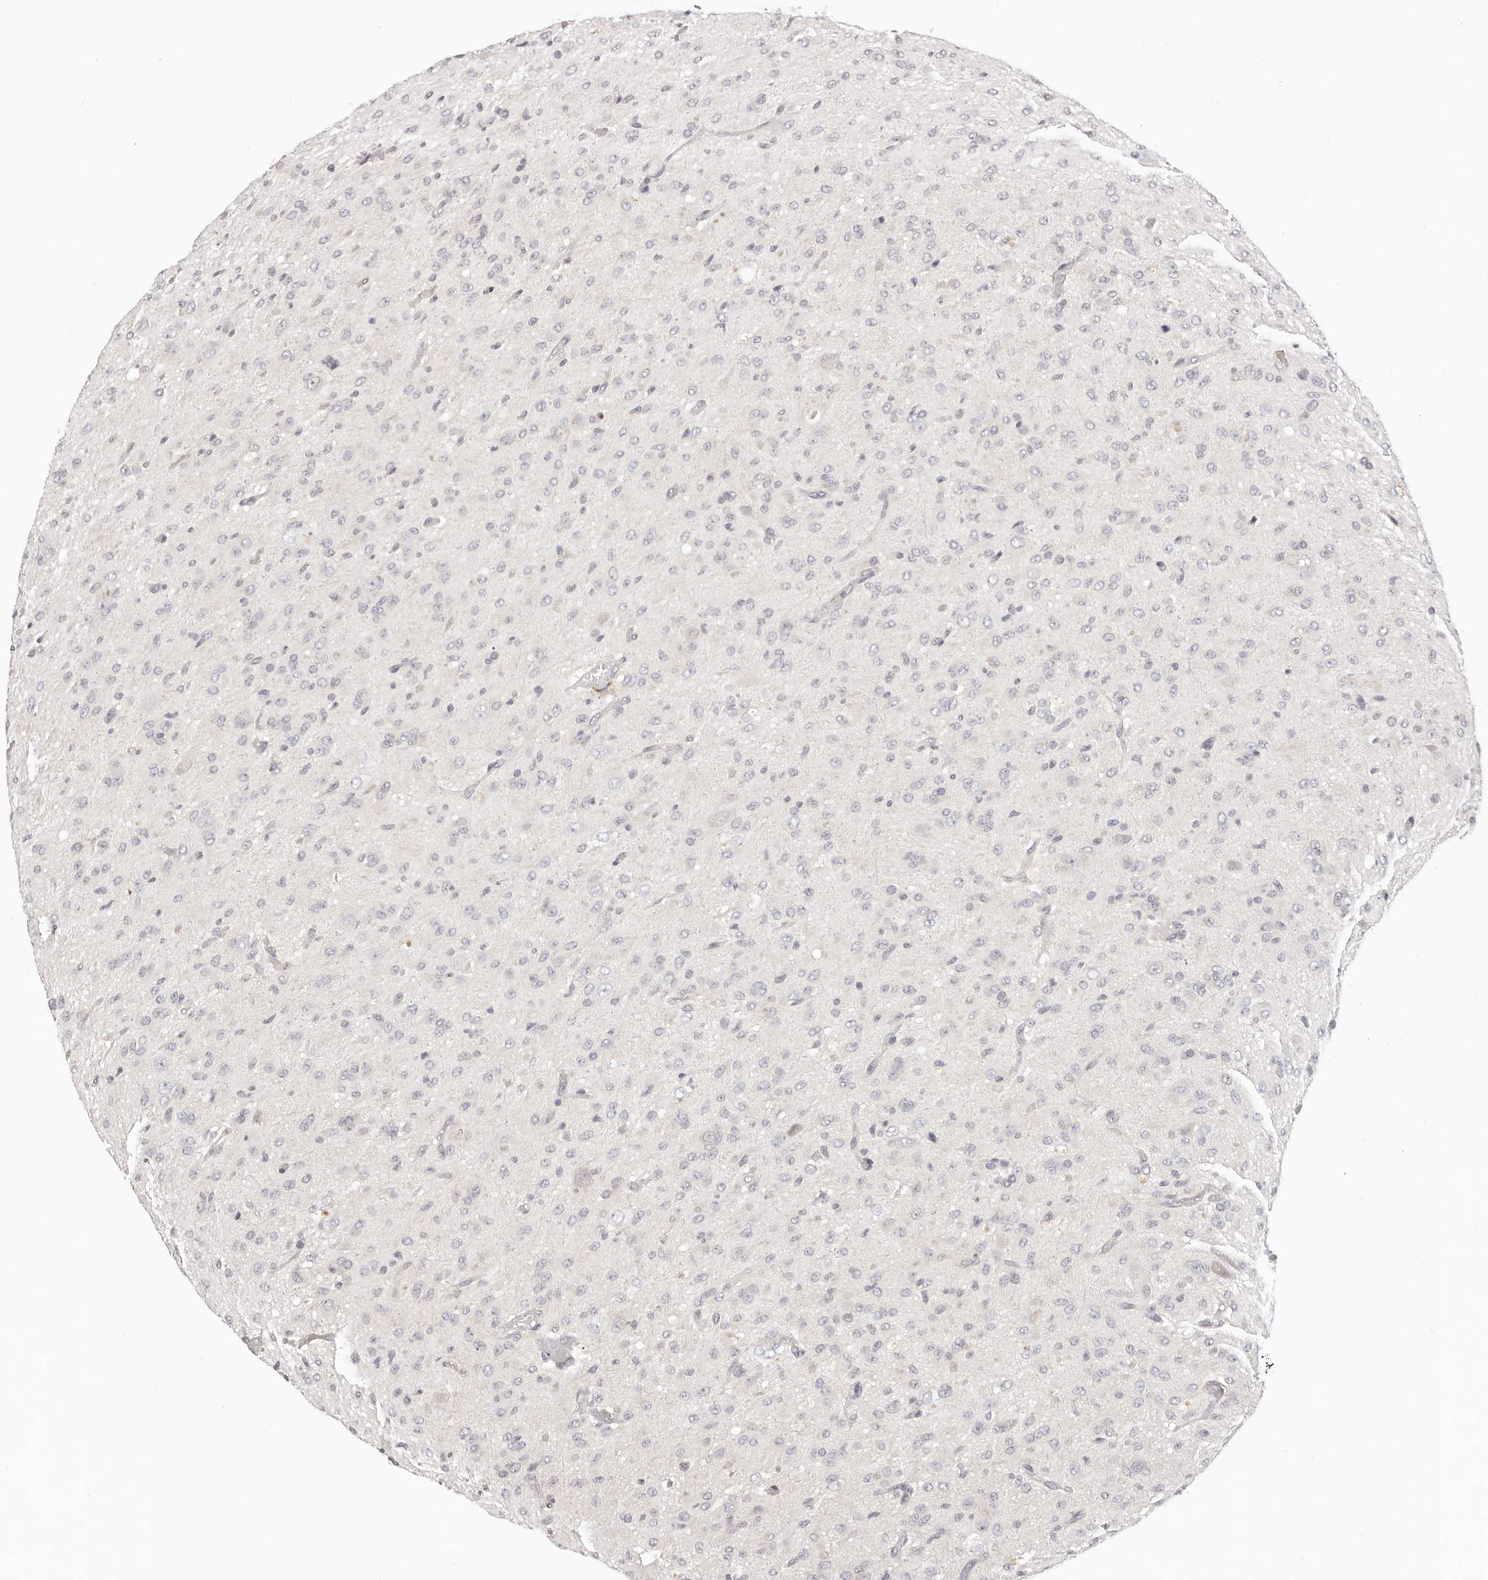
{"staining": {"intensity": "negative", "quantity": "none", "location": "none"}, "tissue": "glioma", "cell_type": "Tumor cells", "image_type": "cancer", "snomed": [{"axis": "morphology", "description": "Glioma, malignant, High grade"}, {"axis": "topography", "description": "Brain"}], "caption": "Human glioma stained for a protein using immunohistochemistry (IHC) shows no staining in tumor cells.", "gene": "GGPS1", "patient": {"sex": "female", "age": 59}}